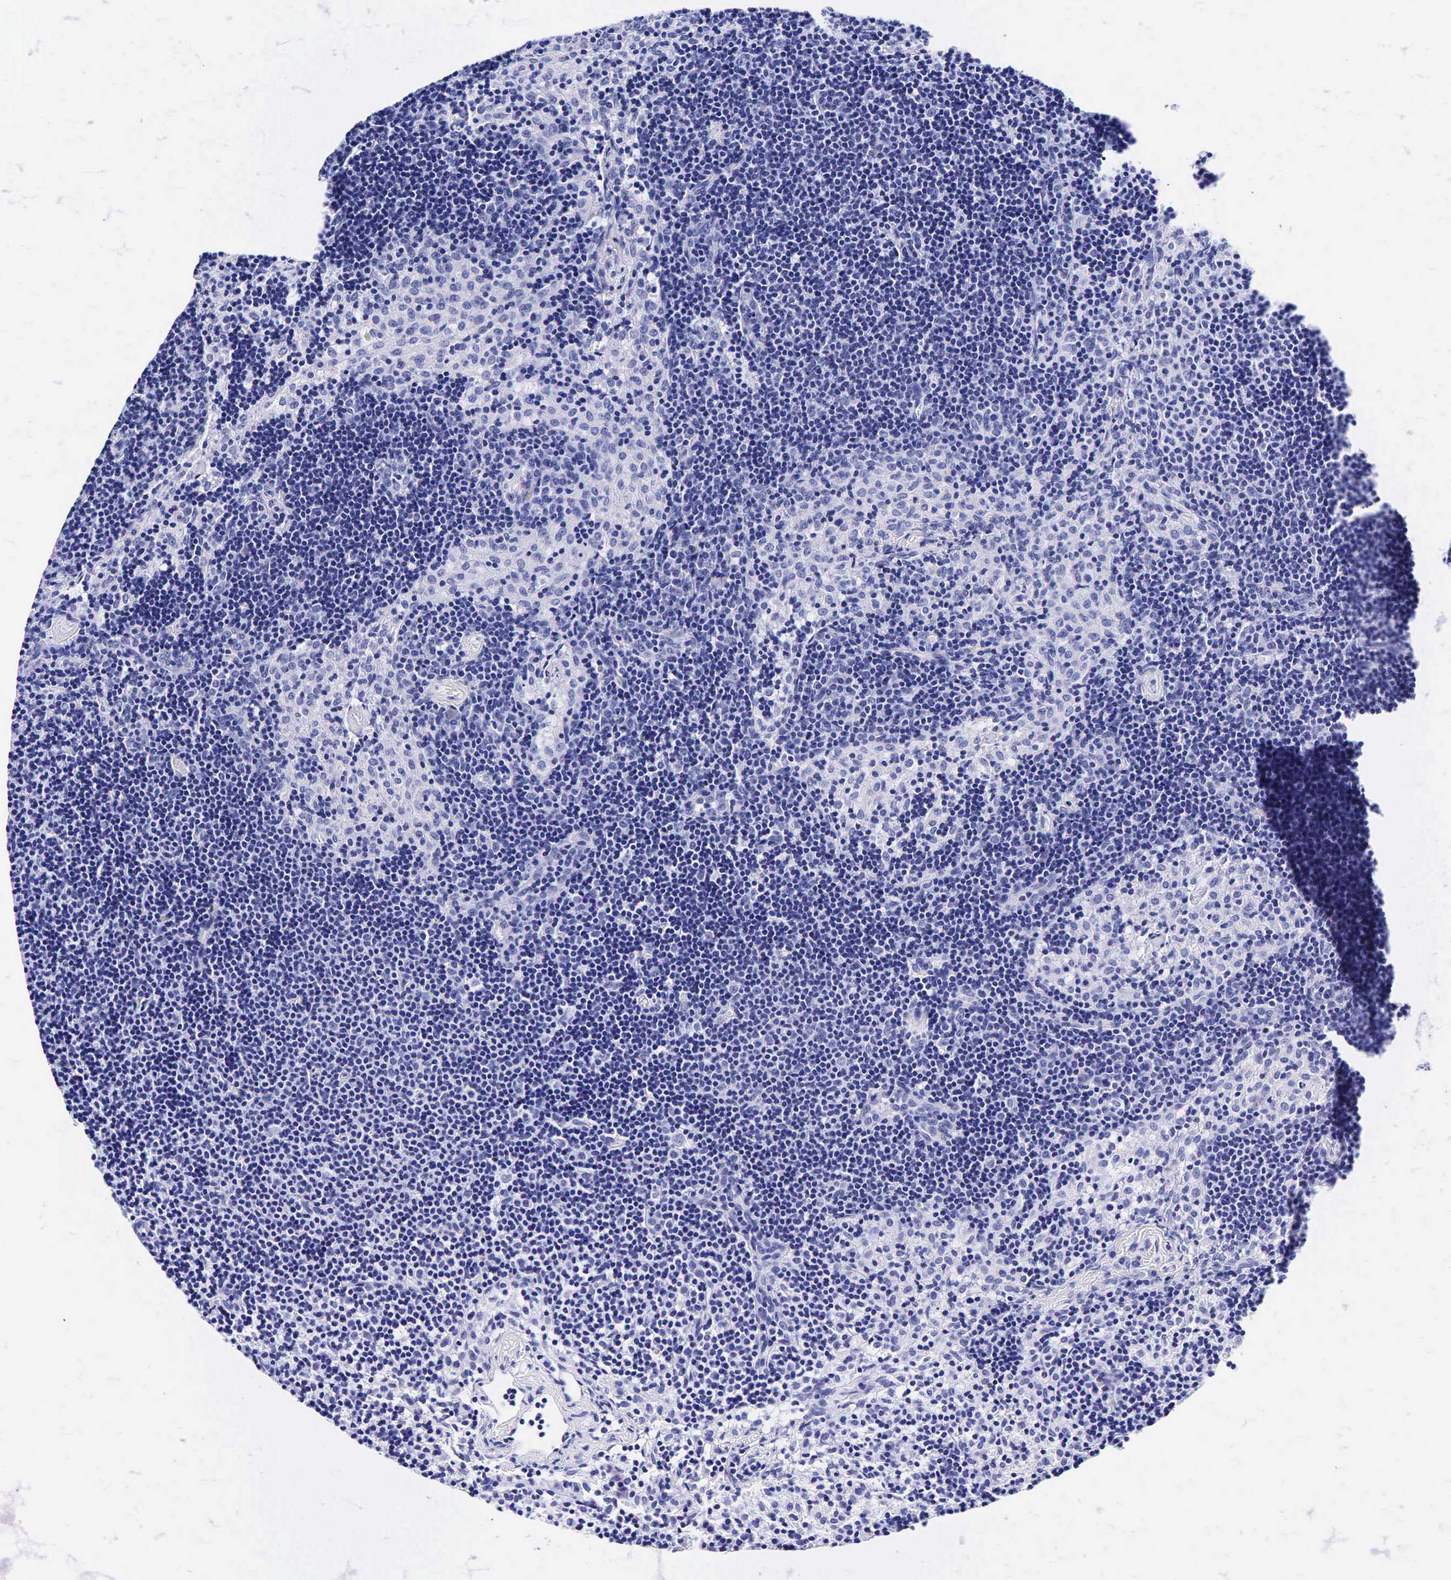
{"staining": {"intensity": "negative", "quantity": "none", "location": "none"}, "tissue": "lymph node", "cell_type": "Germinal center cells", "image_type": "normal", "snomed": [{"axis": "morphology", "description": "Normal tissue, NOS"}, {"axis": "topography", "description": "Lymph node"}], "caption": "IHC of unremarkable human lymph node exhibits no expression in germinal center cells. (DAB (3,3'-diaminobenzidine) immunohistochemistry (IHC) with hematoxylin counter stain).", "gene": "GCG", "patient": {"sex": "female", "age": 35}}